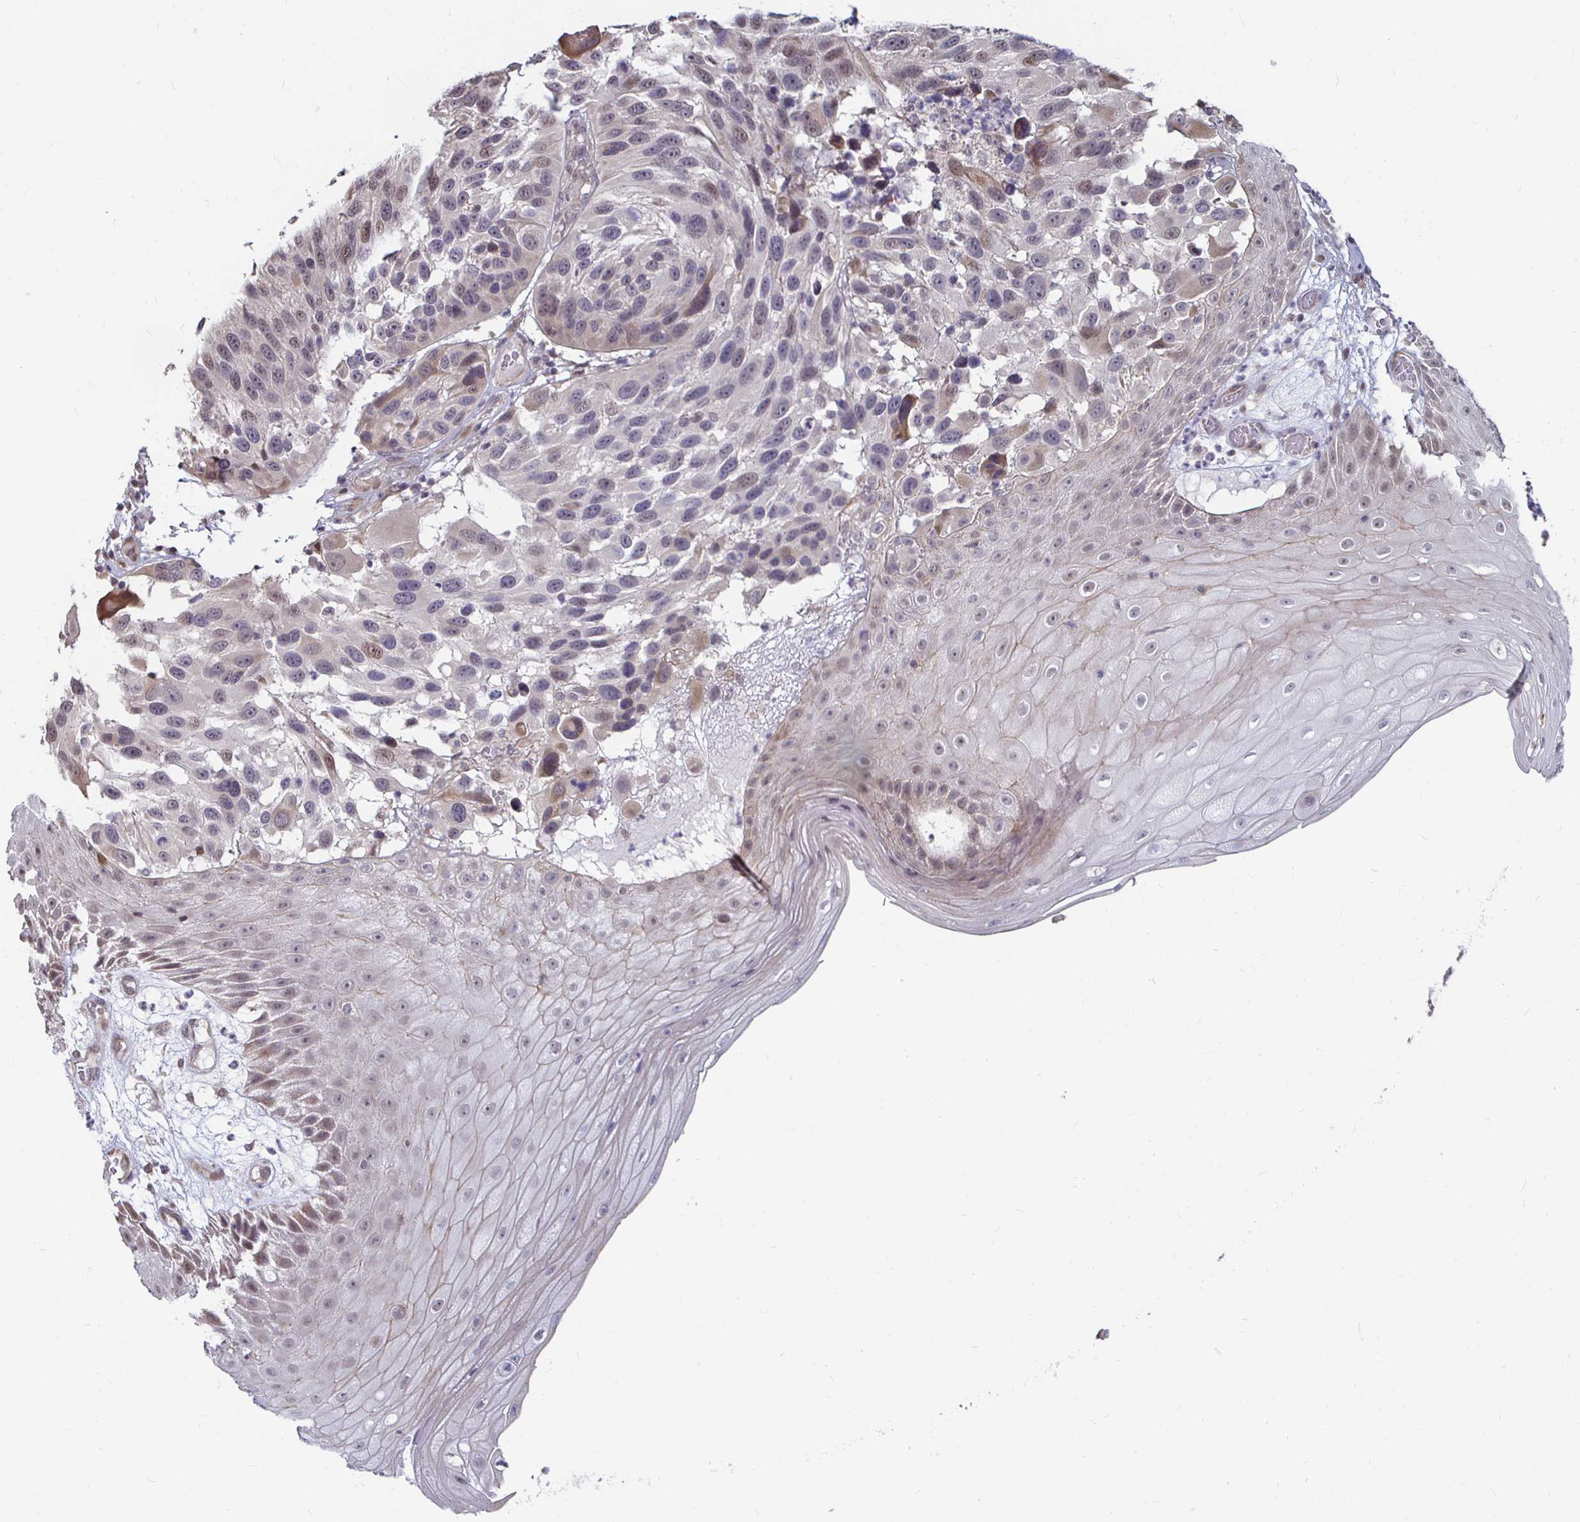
{"staining": {"intensity": "weak", "quantity": "<25%", "location": "nuclear"}, "tissue": "melanoma", "cell_type": "Tumor cells", "image_type": "cancer", "snomed": [{"axis": "morphology", "description": "Malignant melanoma, NOS"}, {"axis": "topography", "description": "Skin"}], "caption": "The image shows no significant expression in tumor cells of malignant melanoma.", "gene": "CAPN11", "patient": {"sex": "male", "age": 53}}